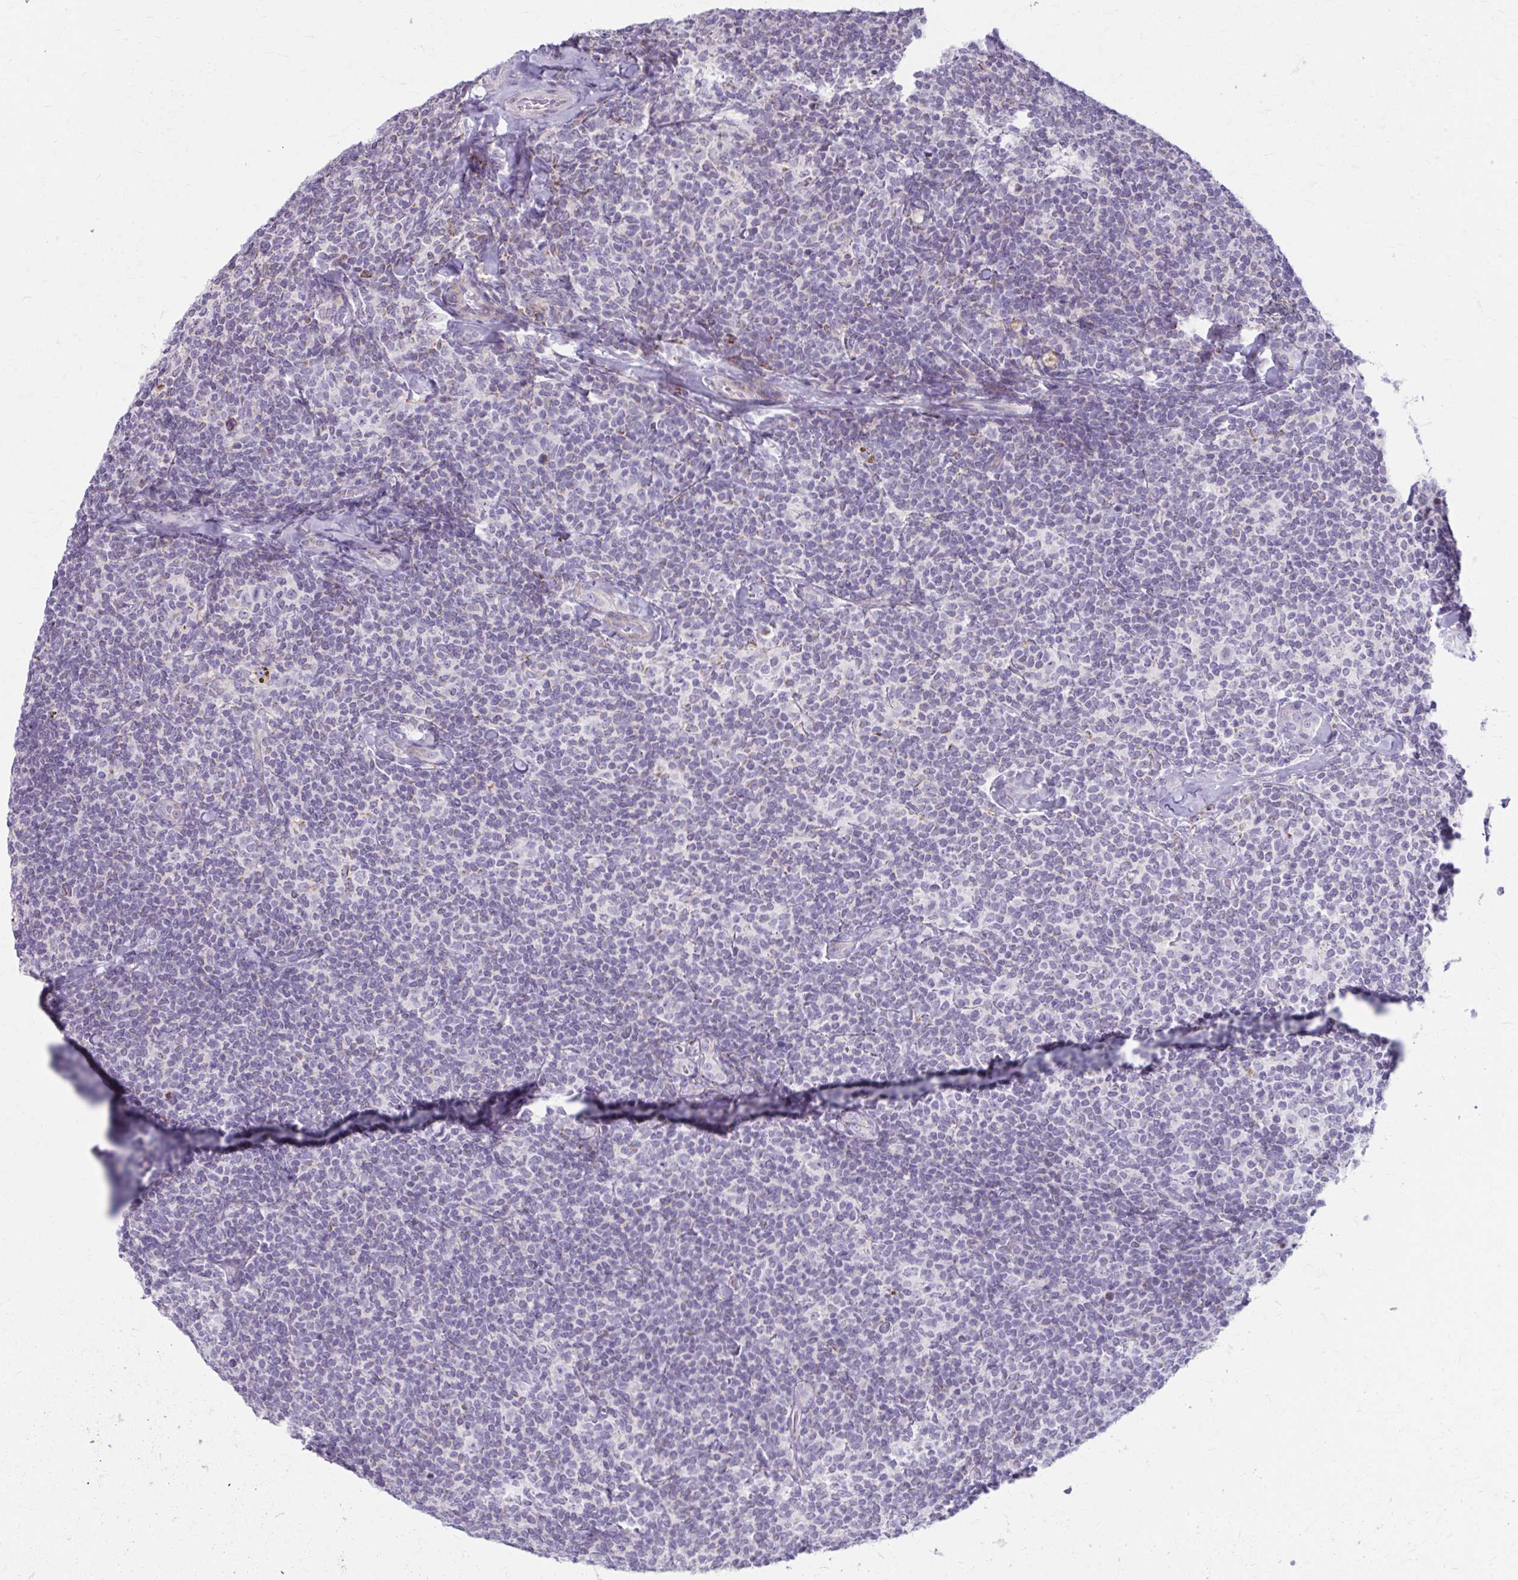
{"staining": {"intensity": "negative", "quantity": "none", "location": "none"}, "tissue": "lymphoma", "cell_type": "Tumor cells", "image_type": "cancer", "snomed": [{"axis": "morphology", "description": "Malignant lymphoma, non-Hodgkin's type, Low grade"}, {"axis": "topography", "description": "Lymph node"}], "caption": "The micrograph demonstrates no significant staining in tumor cells of lymphoma. The staining was performed using DAB (3,3'-diaminobenzidine) to visualize the protein expression in brown, while the nuclei were stained in blue with hematoxylin (Magnification: 20x).", "gene": "MSMO1", "patient": {"sex": "female", "age": 56}}